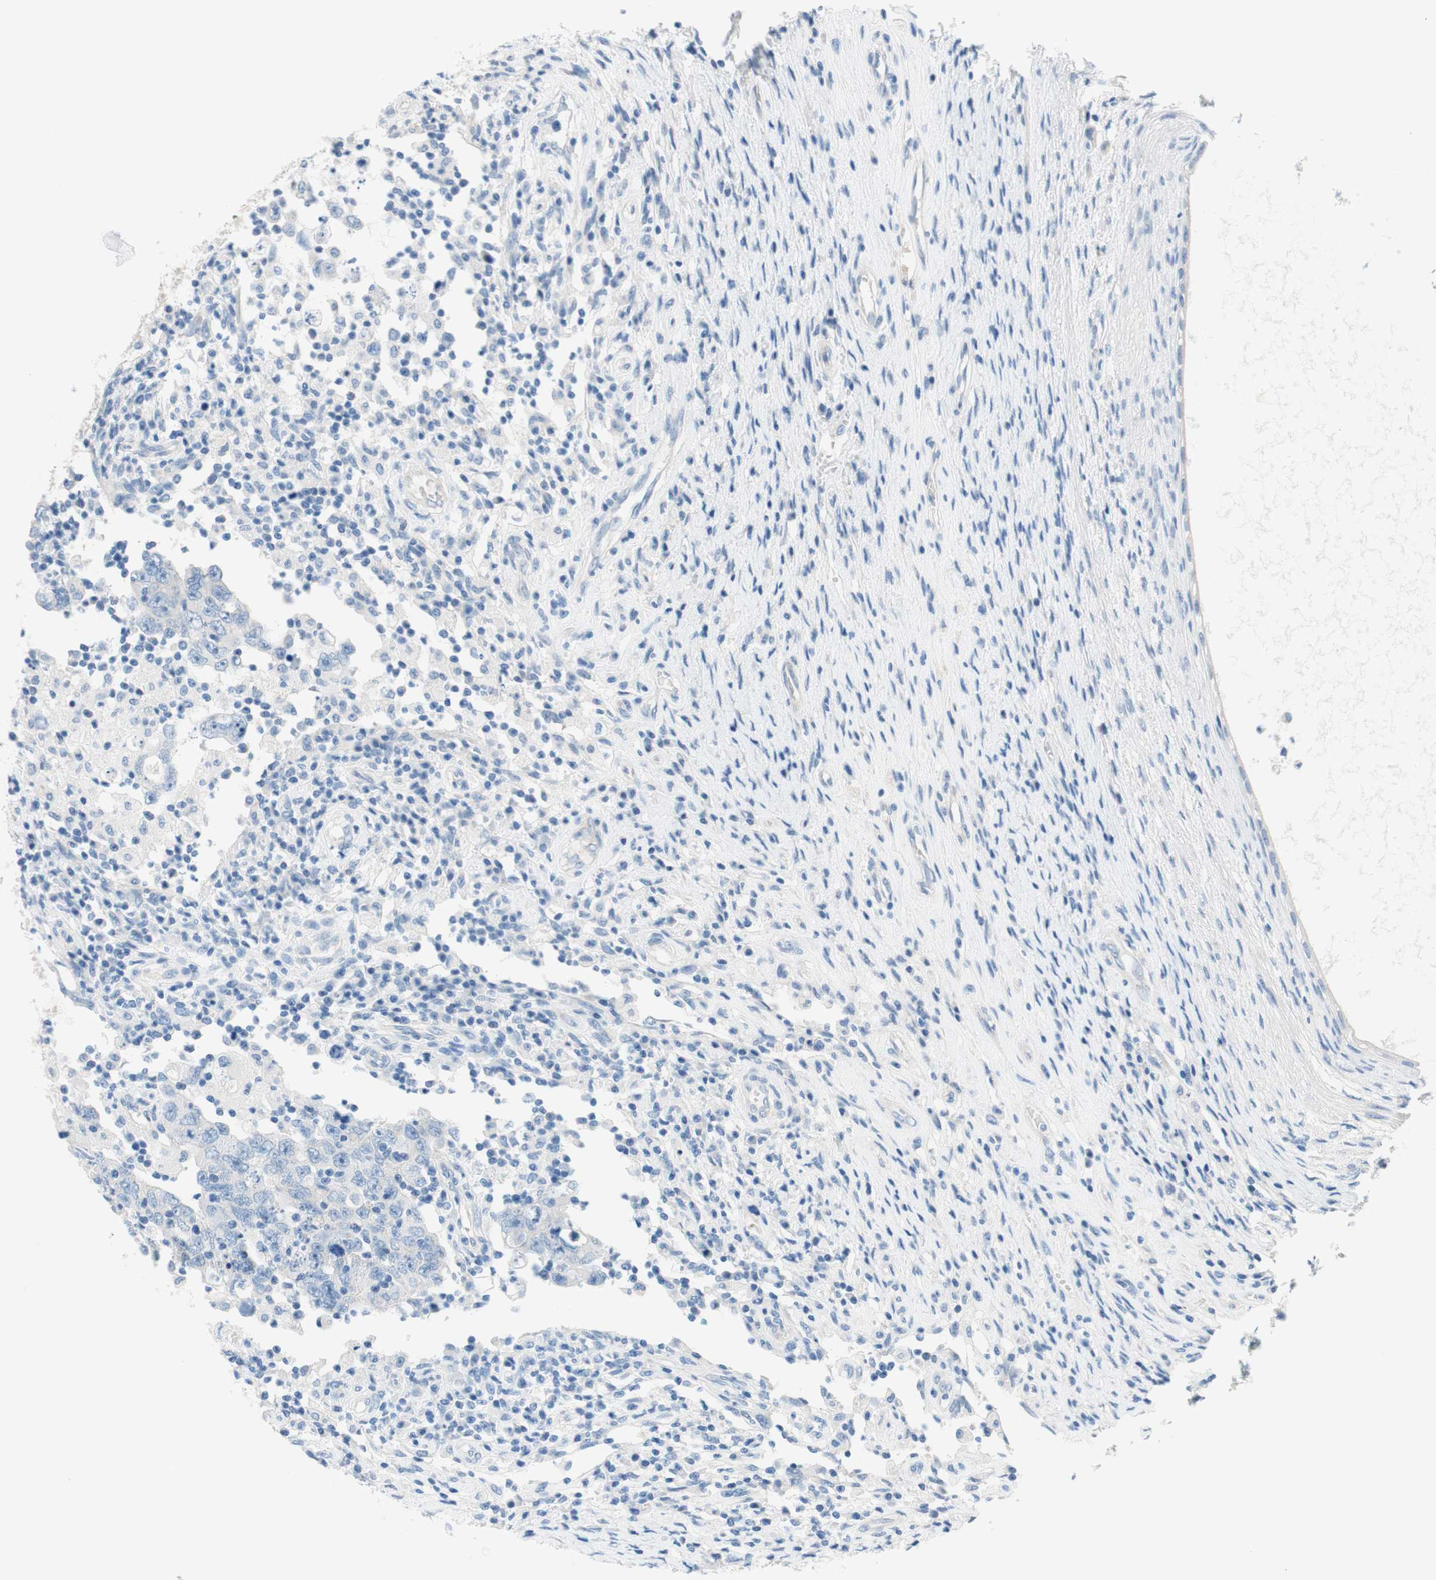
{"staining": {"intensity": "negative", "quantity": "none", "location": "none"}, "tissue": "testis cancer", "cell_type": "Tumor cells", "image_type": "cancer", "snomed": [{"axis": "morphology", "description": "Carcinoma, Embryonal, NOS"}, {"axis": "topography", "description": "Testis"}], "caption": "There is no significant expression in tumor cells of testis cancer (embryonal carcinoma).", "gene": "PASD1", "patient": {"sex": "male", "age": 26}}